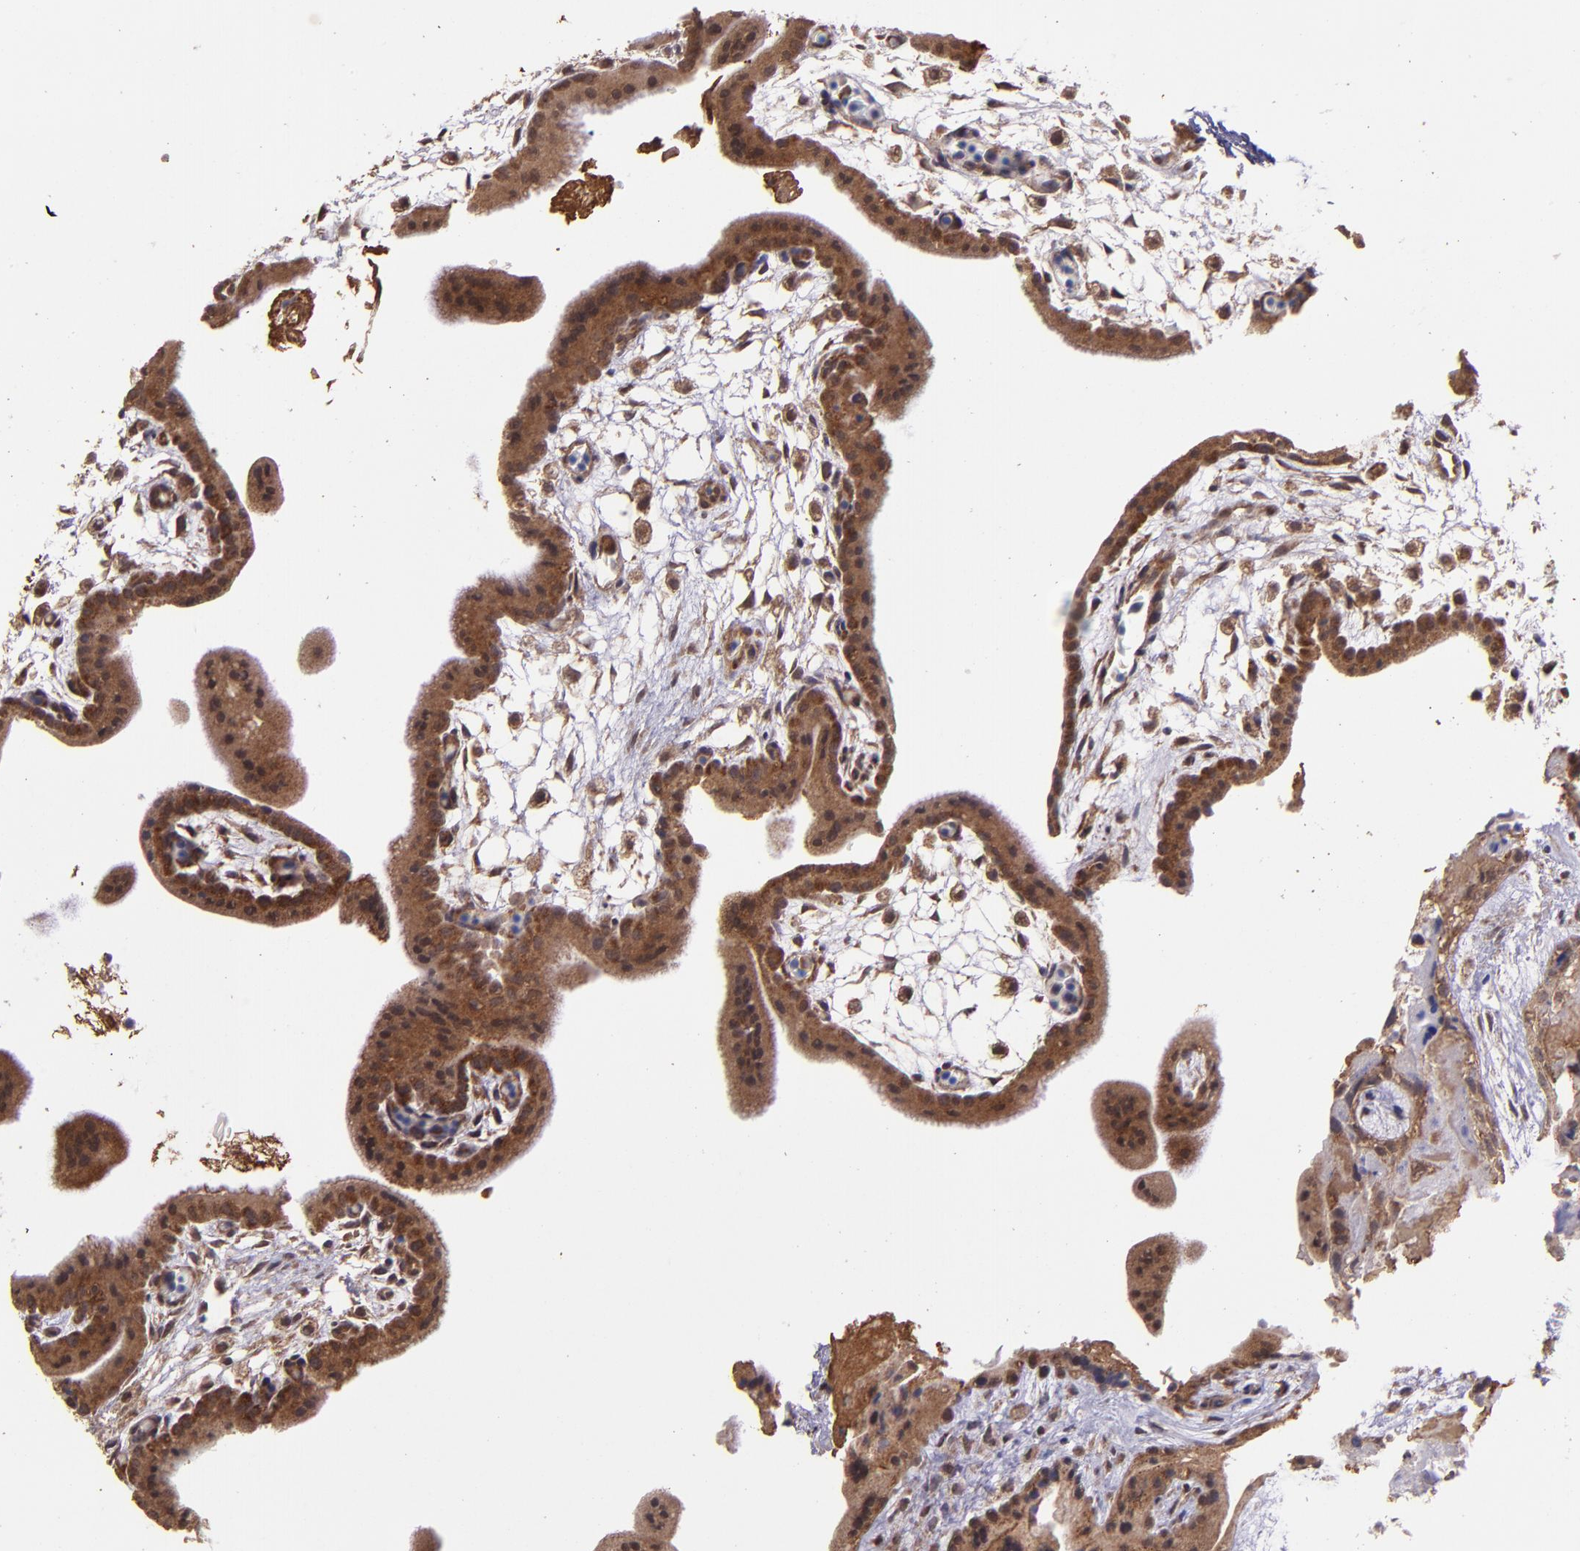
{"staining": {"intensity": "weak", "quantity": ">75%", "location": "cytoplasmic/membranous"}, "tissue": "placenta", "cell_type": "Decidual cells", "image_type": "normal", "snomed": [{"axis": "morphology", "description": "Normal tissue, NOS"}, {"axis": "topography", "description": "Placenta"}], "caption": "Protein staining of benign placenta shows weak cytoplasmic/membranous staining in about >75% of decidual cells.", "gene": "USP51", "patient": {"sex": "female", "age": 35}}